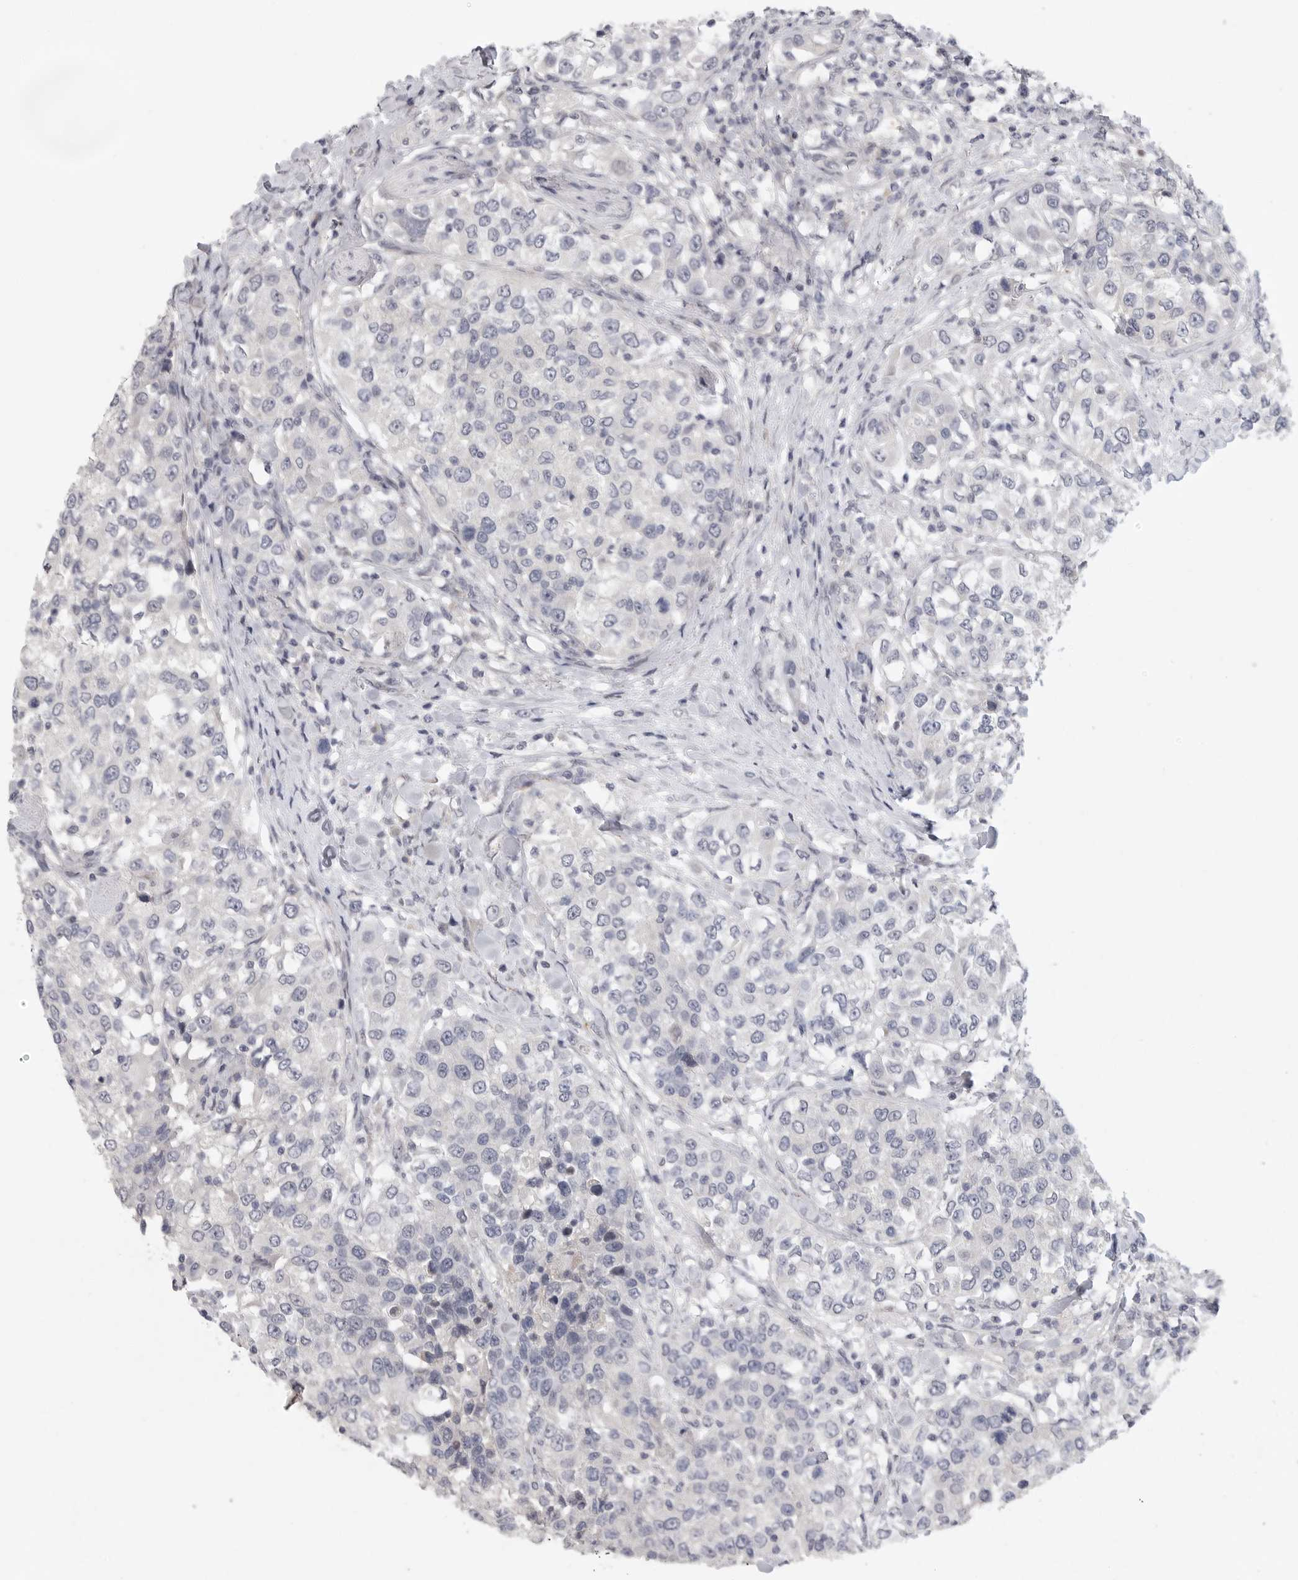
{"staining": {"intensity": "negative", "quantity": "none", "location": "none"}, "tissue": "urothelial cancer", "cell_type": "Tumor cells", "image_type": "cancer", "snomed": [{"axis": "morphology", "description": "Urothelial carcinoma, High grade"}, {"axis": "topography", "description": "Urinary bladder"}], "caption": "Immunohistochemical staining of human urothelial cancer reveals no significant positivity in tumor cells.", "gene": "FBXO43", "patient": {"sex": "female", "age": 80}}